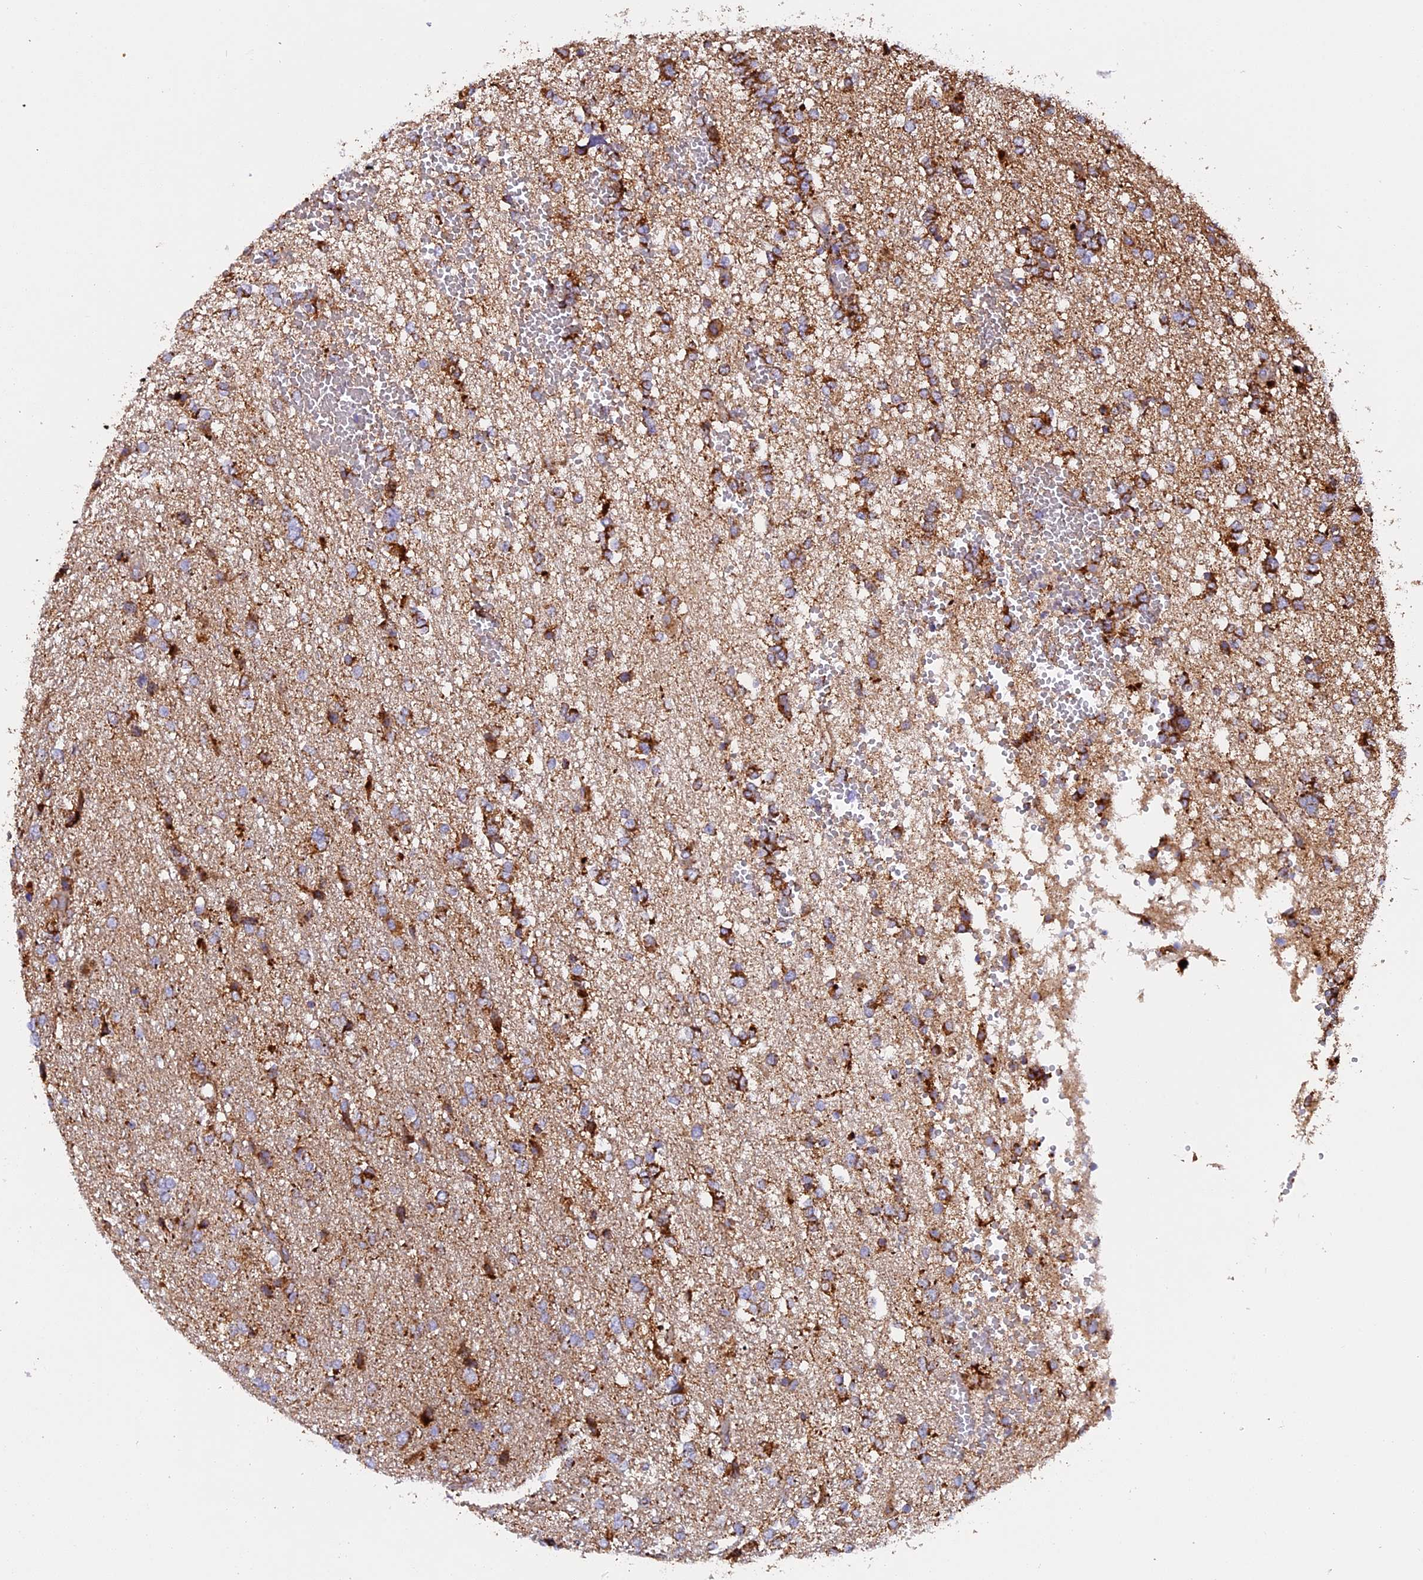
{"staining": {"intensity": "moderate", "quantity": ">75%", "location": "cytoplasmic/membranous"}, "tissue": "glioma", "cell_type": "Tumor cells", "image_type": "cancer", "snomed": [{"axis": "morphology", "description": "Glioma, malignant, High grade"}, {"axis": "topography", "description": "Brain"}], "caption": "The histopathology image shows staining of malignant high-grade glioma, revealing moderate cytoplasmic/membranous protein staining (brown color) within tumor cells.", "gene": "UQCRB", "patient": {"sex": "female", "age": 59}}